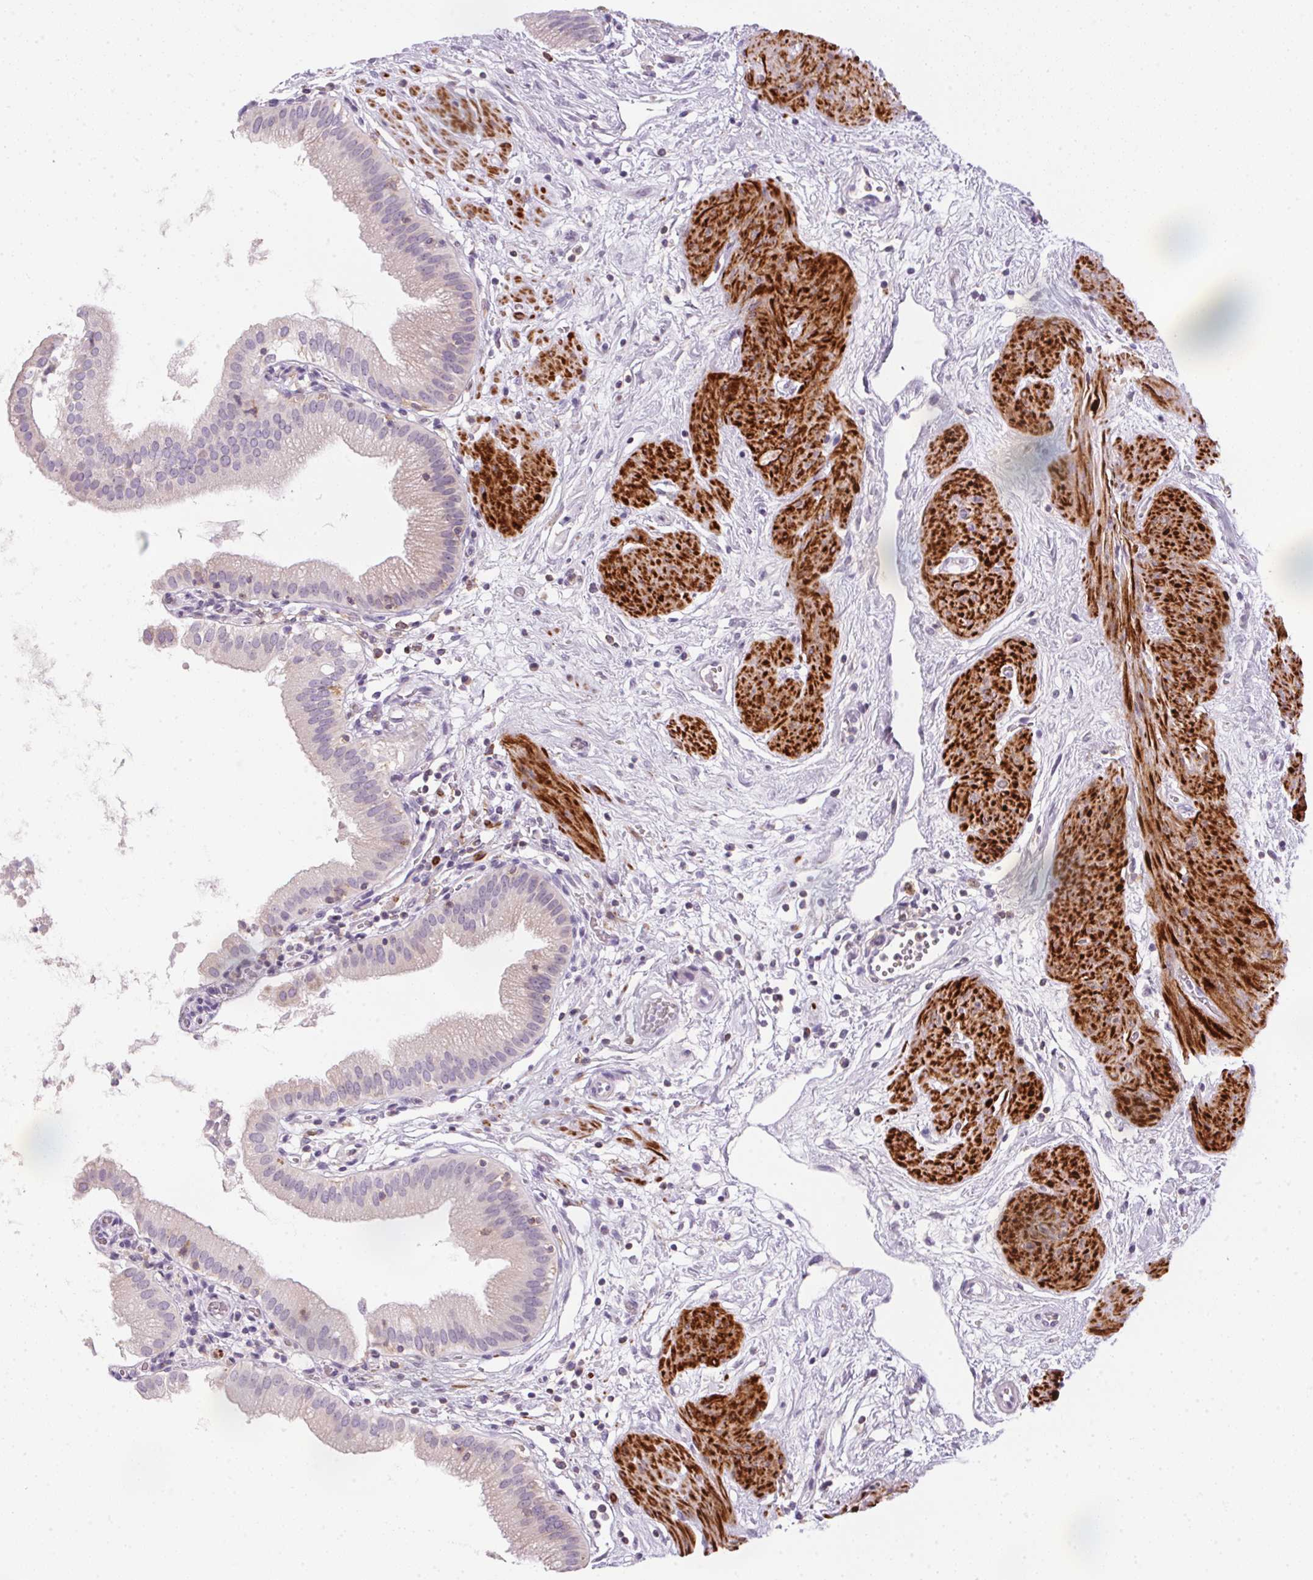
{"staining": {"intensity": "negative", "quantity": "none", "location": "none"}, "tissue": "gallbladder", "cell_type": "Glandular cells", "image_type": "normal", "snomed": [{"axis": "morphology", "description": "Normal tissue, NOS"}, {"axis": "topography", "description": "Gallbladder"}], "caption": "This is an immunohistochemistry (IHC) photomicrograph of benign gallbladder. There is no positivity in glandular cells.", "gene": "ECPAS", "patient": {"sex": "female", "age": 65}}